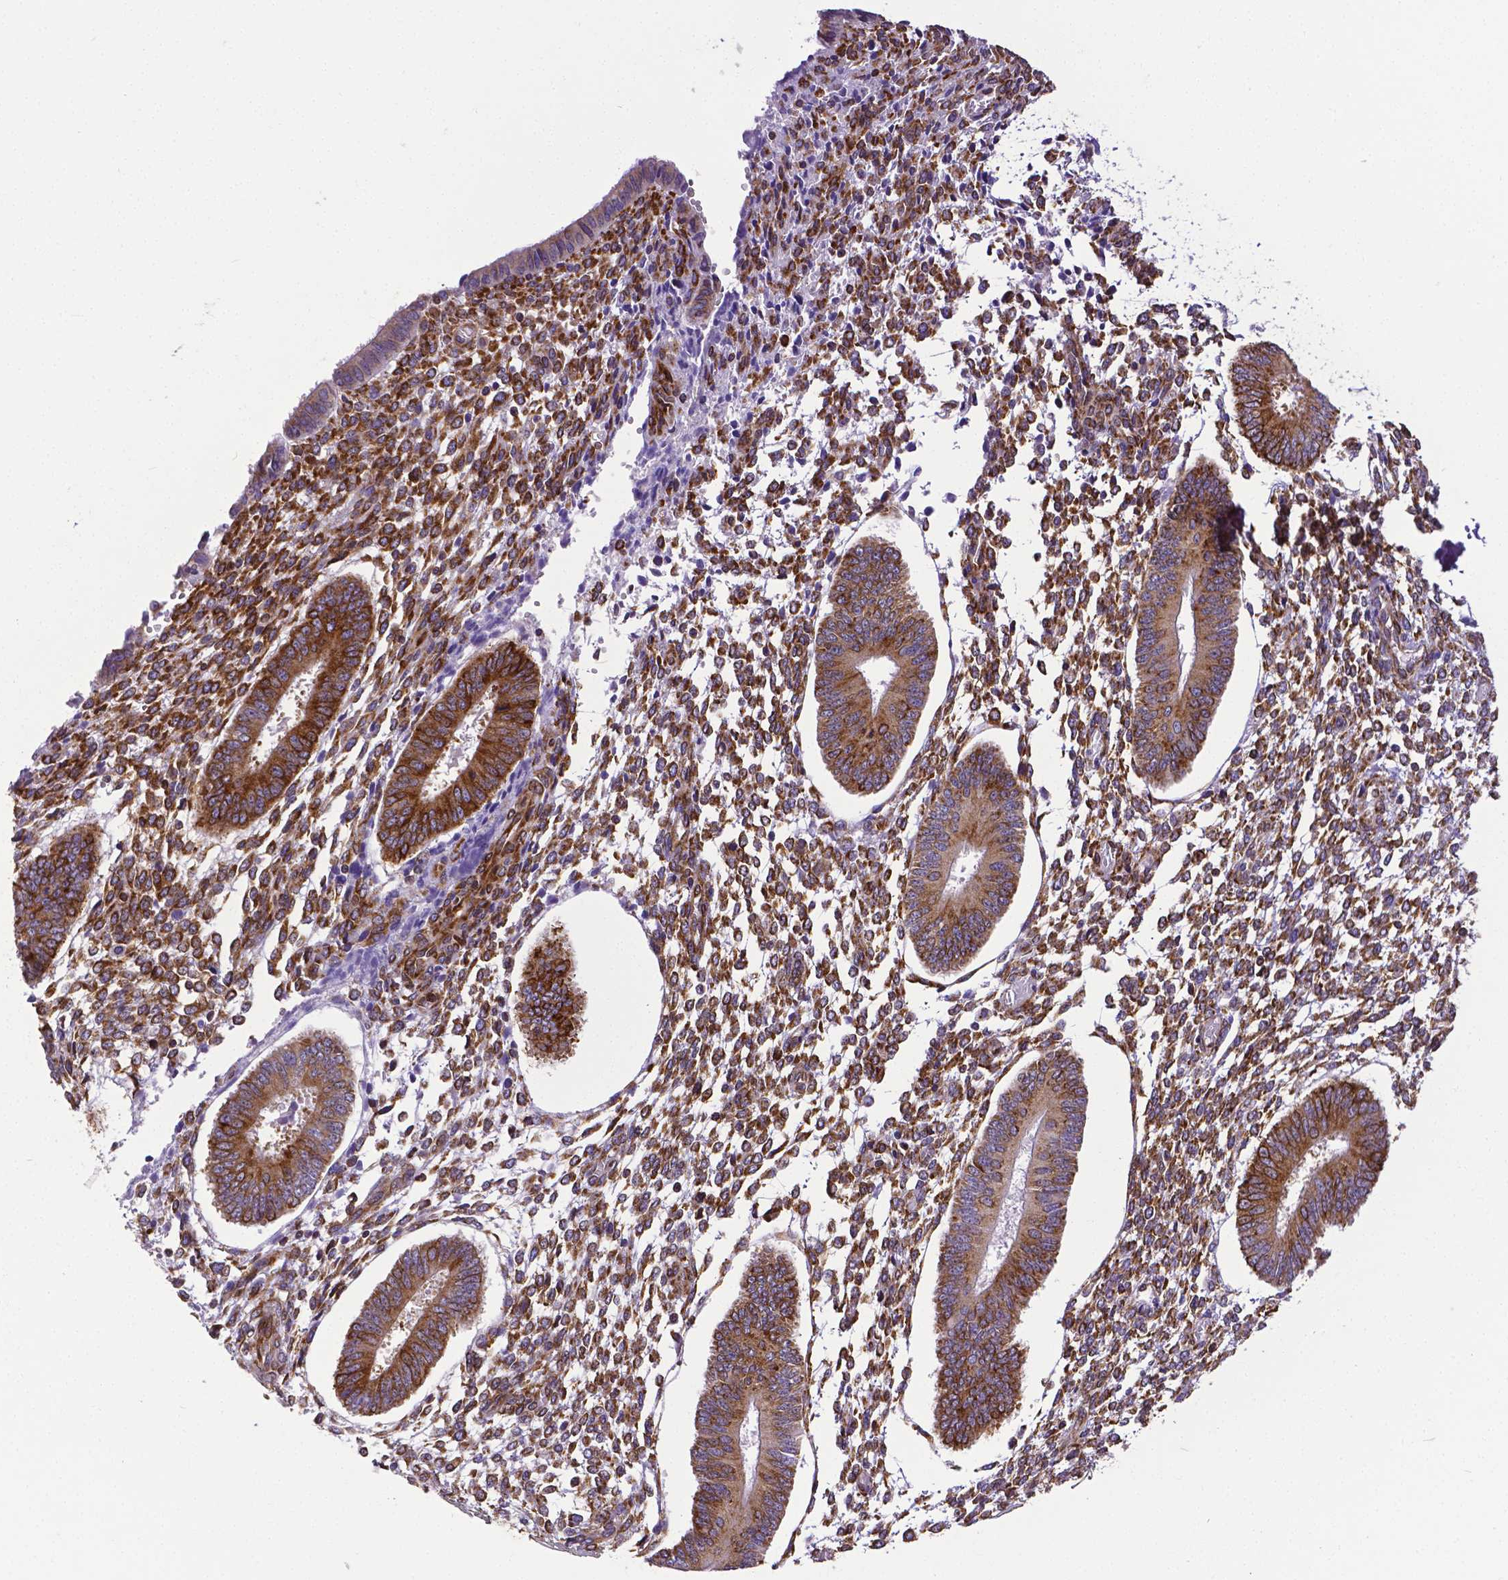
{"staining": {"intensity": "strong", "quantity": ">75%", "location": "cytoplasmic/membranous"}, "tissue": "endometrium", "cell_type": "Cells in endometrial stroma", "image_type": "normal", "snomed": [{"axis": "morphology", "description": "Normal tissue, NOS"}, {"axis": "topography", "description": "Endometrium"}], "caption": "Immunohistochemical staining of normal human endometrium shows high levels of strong cytoplasmic/membranous staining in approximately >75% of cells in endometrial stroma.", "gene": "MTDH", "patient": {"sex": "female", "age": 42}}